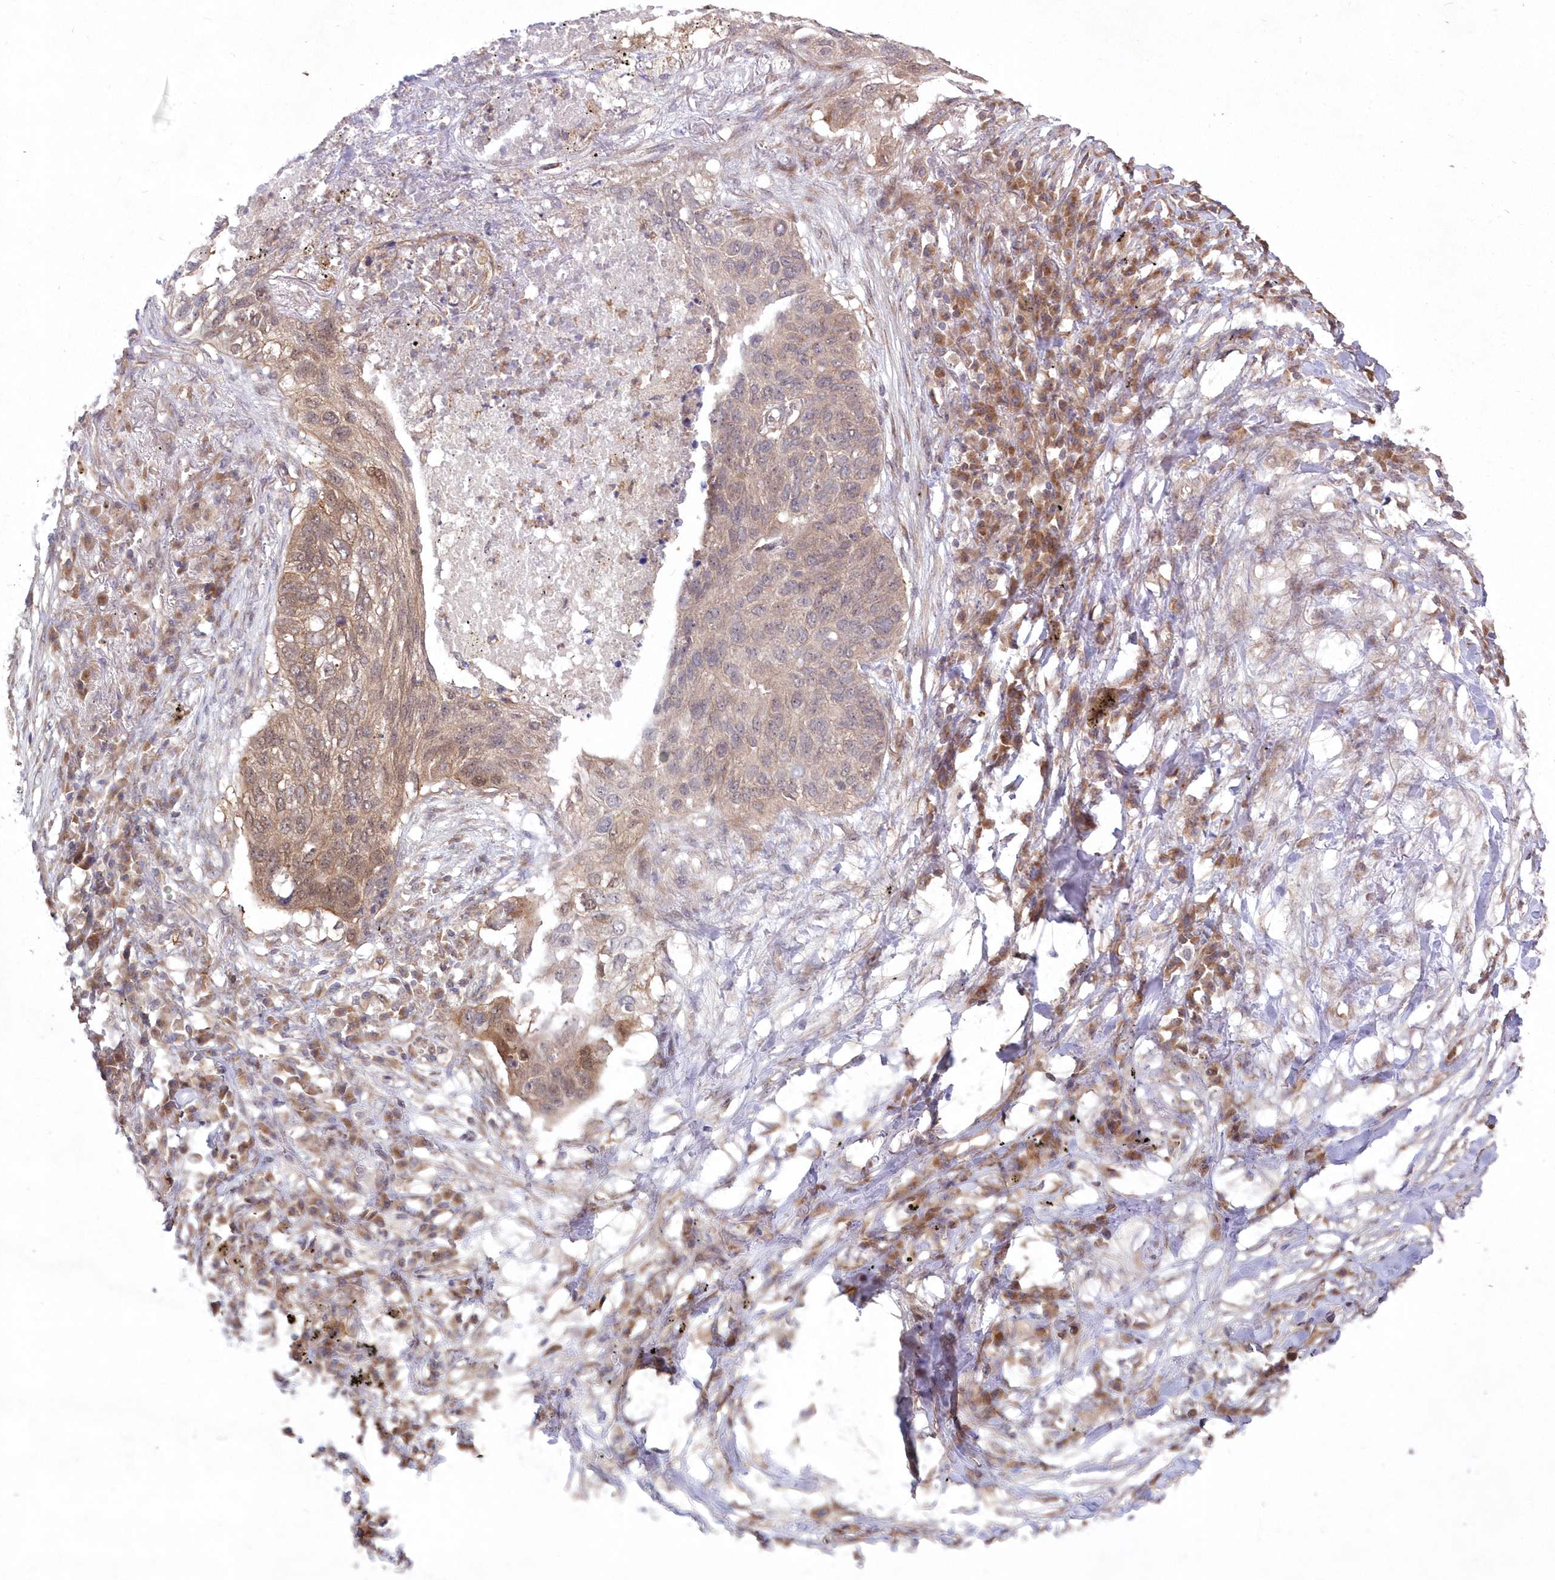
{"staining": {"intensity": "weak", "quantity": "25%-75%", "location": "cytoplasmic/membranous"}, "tissue": "lung cancer", "cell_type": "Tumor cells", "image_type": "cancer", "snomed": [{"axis": "morphology", "description": "Squamous cell carcinoma, NOS"}, {"axis": "topography", "description": "Lung"}], "caption": "Tumor cells show weak cytoplasmic/membranous expression in about 25%-75% of cells in lung cancer. (DAB (3,3'-diaminobenzidine) = brown stain, brightfield microscopy at high magnification).", "gene": "TBCA", "patient": {"sex": "female", "age": 63}}